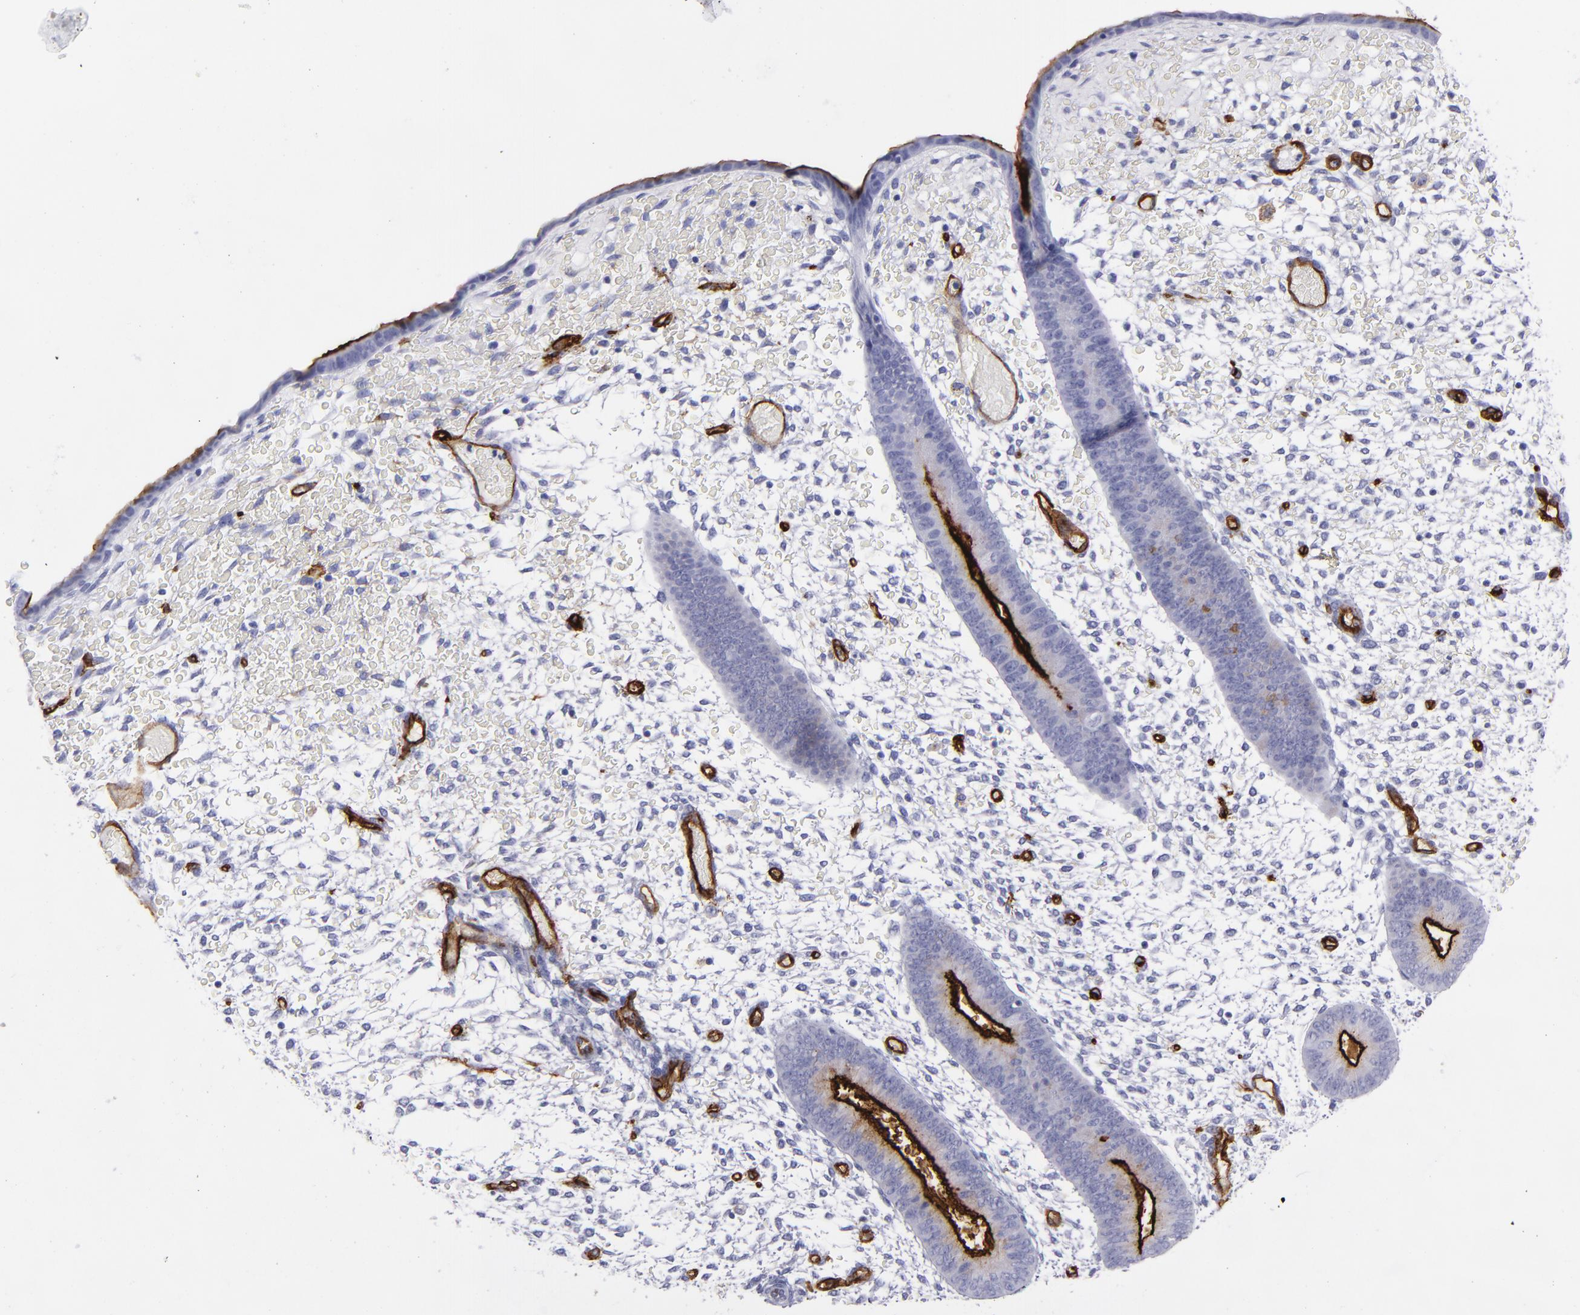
{"staining": {"intensity": "negative", "quantity": "none", "location": "none"}, "tissue": "endometrium", "cell_type": "Cells in endometrial stroma", "image_type": "normal", "snomed": [{"axis": "morphology", "description": "Normal tissue, NOS"}, {"axis": "topography", "description": "Endometrium"}], "caption": "Histopathology image shows no significant protein staining in cells in endometrial stroma of benign endometrium.", "gene": "ACE", "patient": {"sex": "female", "age": 42}}